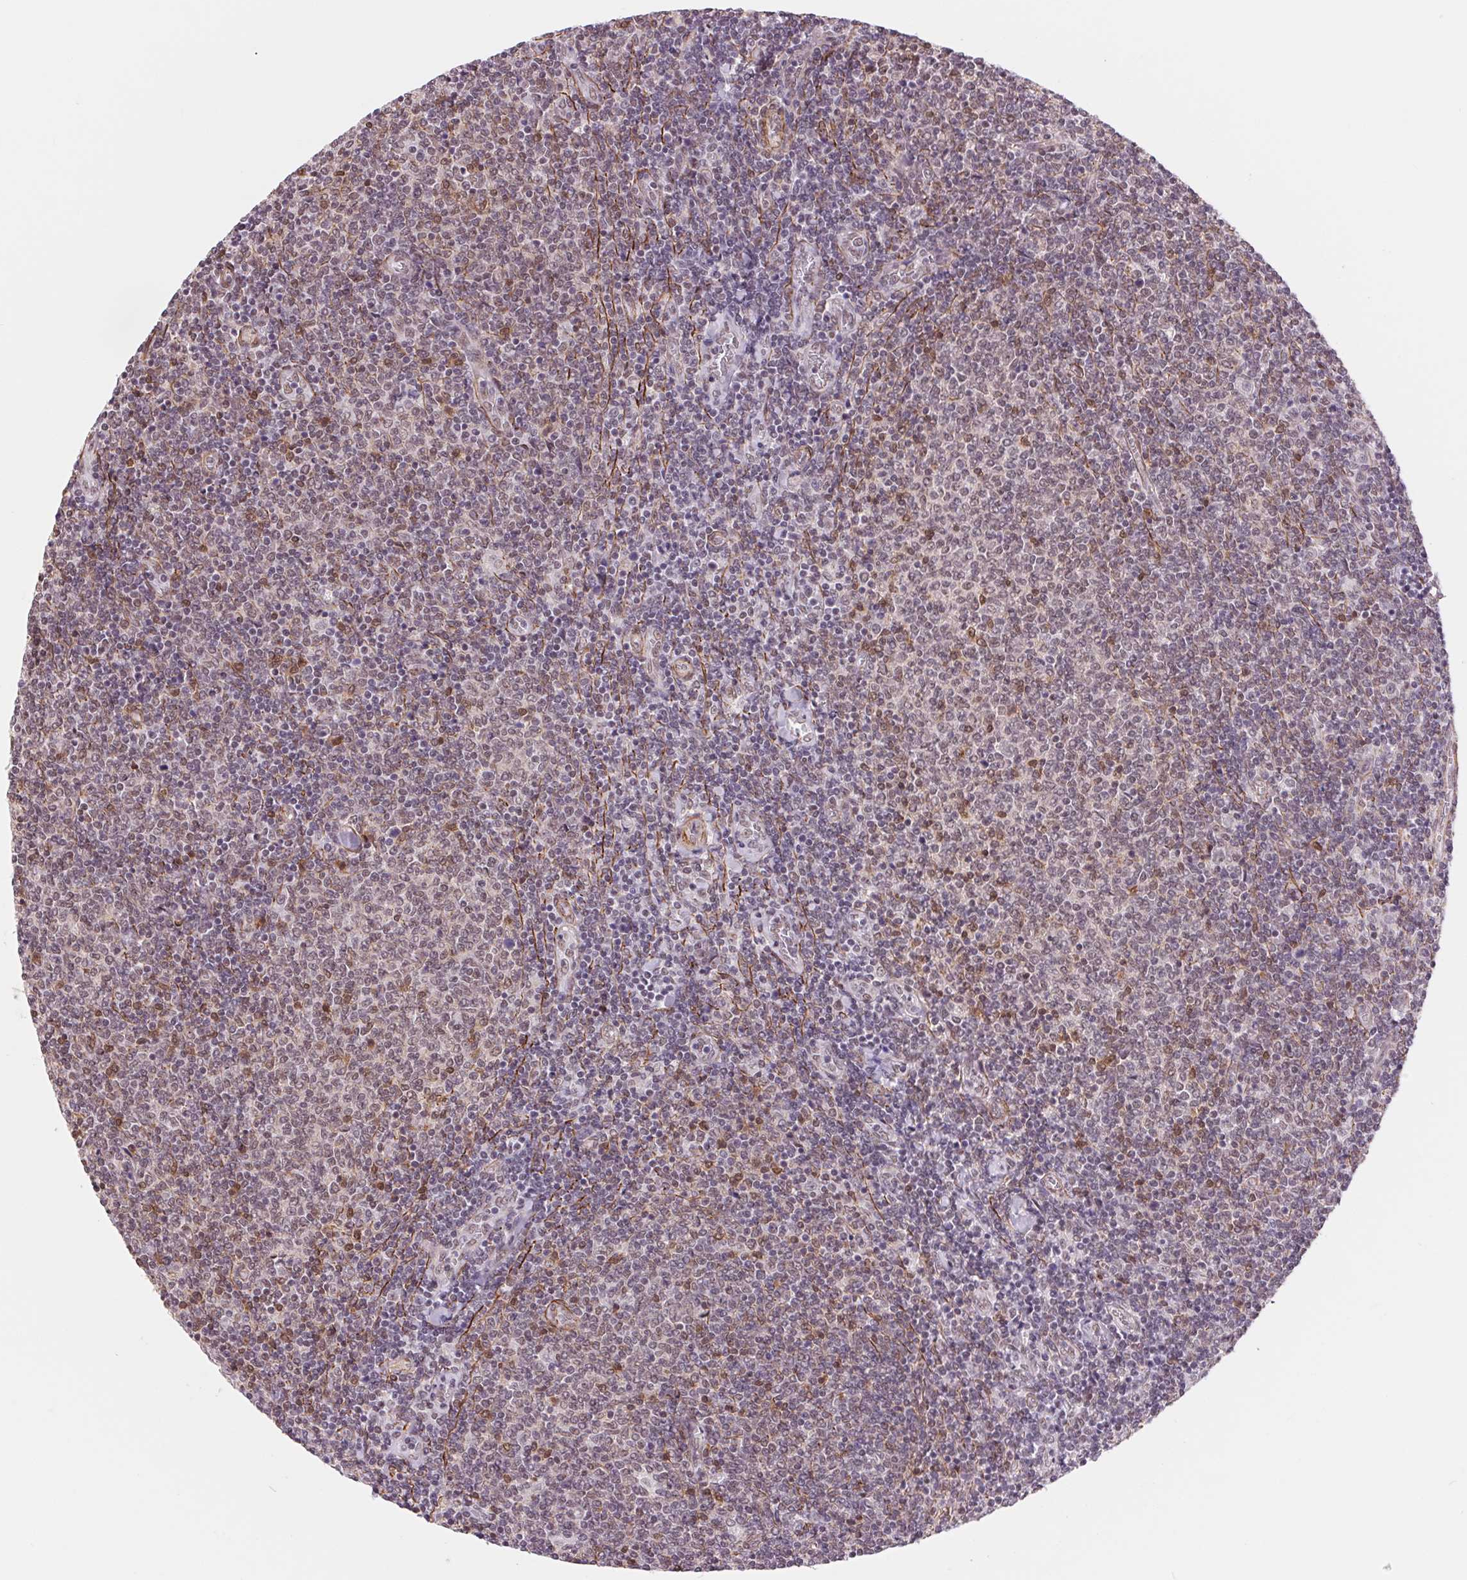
{"staining": {"intensity": "weak", "quantity": "25%-75%", "location": "nuclear"}, "tissue": "lymphoma", "cell_type": "Tumor cells", "image_type": "cancer", "snomed": [{"axis": "morphology", "description": "Malignant lymphoma, non-Hodgkin's type, Low grade"}, {"axis": "topography", "description": "Lymph node"}], "caption": "Malignant lymphoma, non-Hodgkin's type (low-grade) stained with DAB (3,3'-diaminobenzidine) IHC shows low levels of weak nuclear positivity in about 25%-75% of tumor cells. (brown staining indicates protein expression, while blue staining denotes nuclei).", "gene": "BCAT1", "patient": {"sex": "male", "age": 52}}